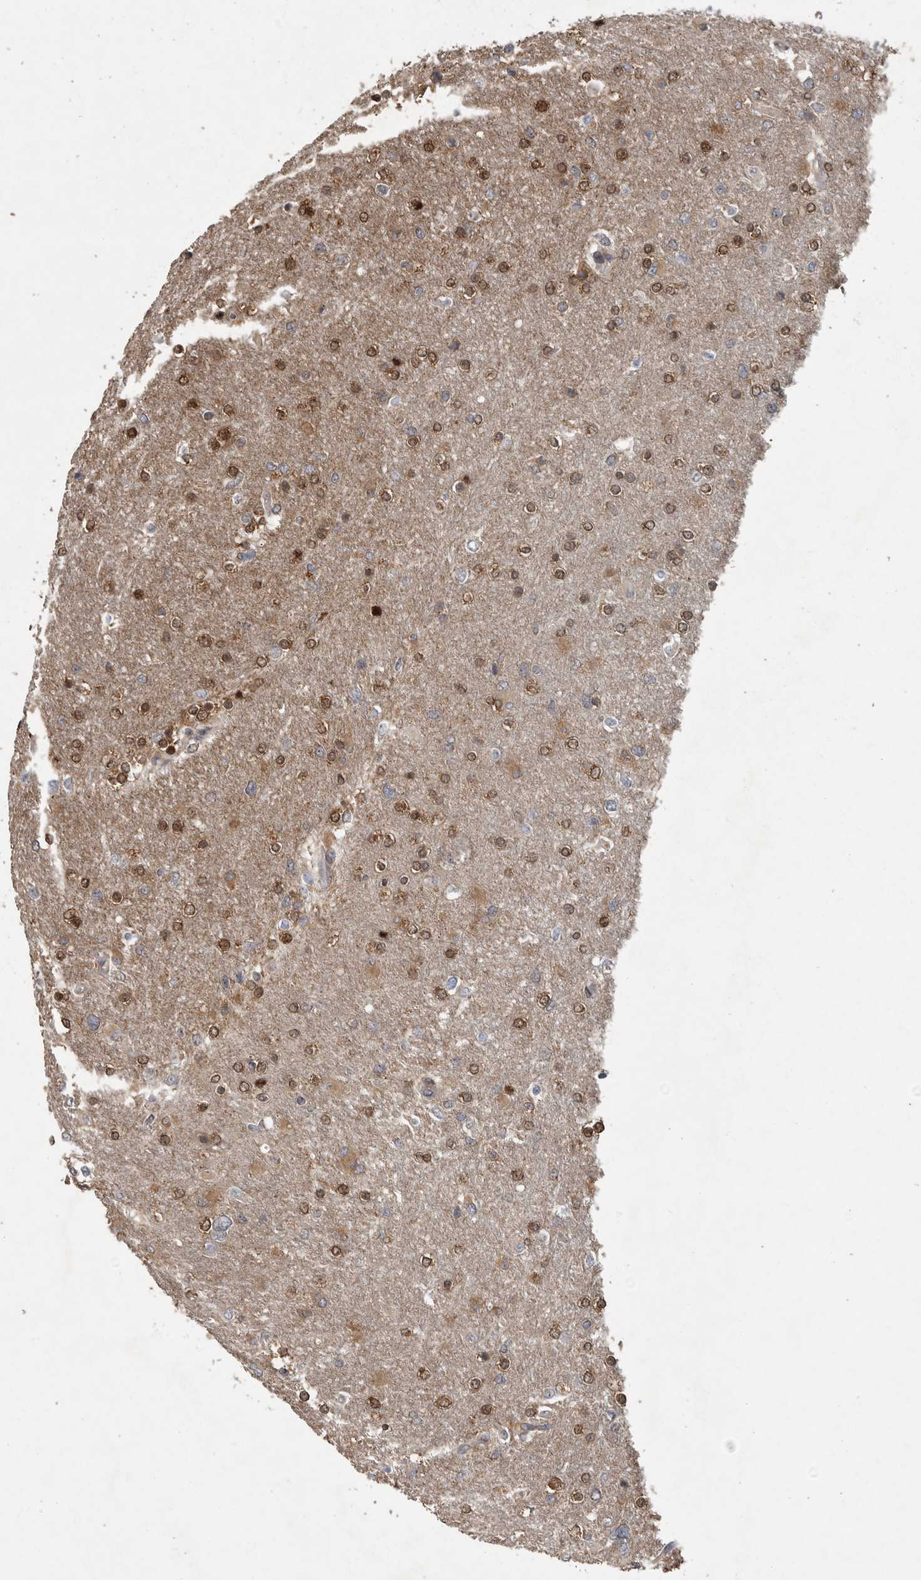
{"staining": {"intensity": "moderate", "quantity": ">75%", "location": "nuclear"}, "tissue": "glioma", "cell_type": "Tumor cells", "image_type": "cancer", "snomed": [{"axis": "morphology", "description": "Glioma, malignant, High grade"}, {"axis": "topography", "description": "Cerebral cortex"}], "caption": "Human malignant glioma (high-grade) stained with a protein marker exhibits moderate staining in tumor cells.", "gene": "ATXN2", "patient": {"sex": "female", "age": 36}}